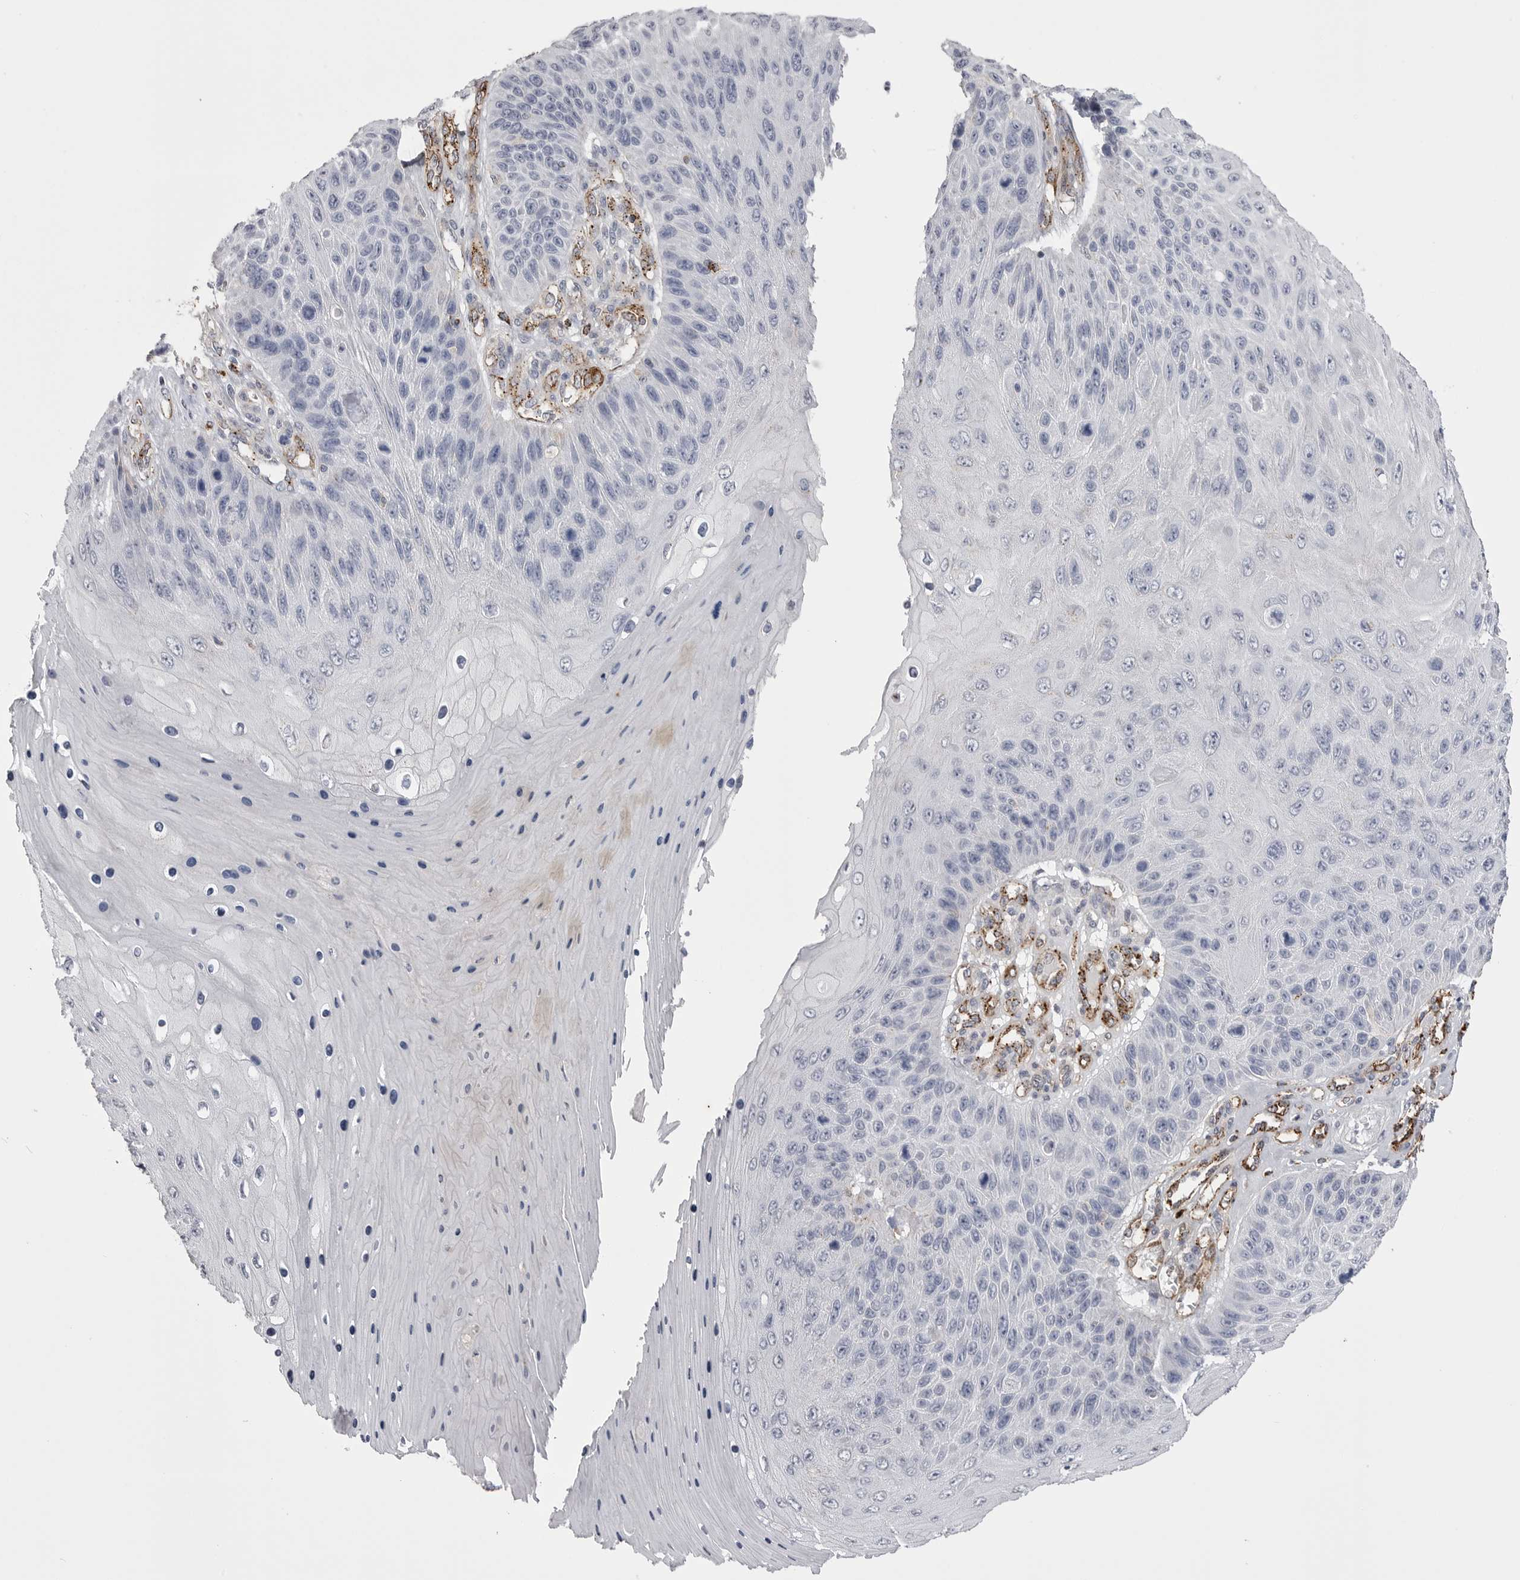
{"staining": {"intensity": "negative", "quantity": "none", "location": "none"}, "tissue": "skin cancer", "cell_type": "Tumor cells", "image_type": "cancer", "snomed": [{"axis": "morphology", "description": "Squamous cell carcinoma, NOS"}, {"axis": "topography", "description": "Skin"}], "caption": "Immunohistochemistry image of skin cancer (squamous cell carcinoma) stained for a protein (brown), which demonstrates no expression in tumor cells. Nuclei are stained in blue.", "gene": "PSPN", "patient": {"sex": "female", "age": 88}}